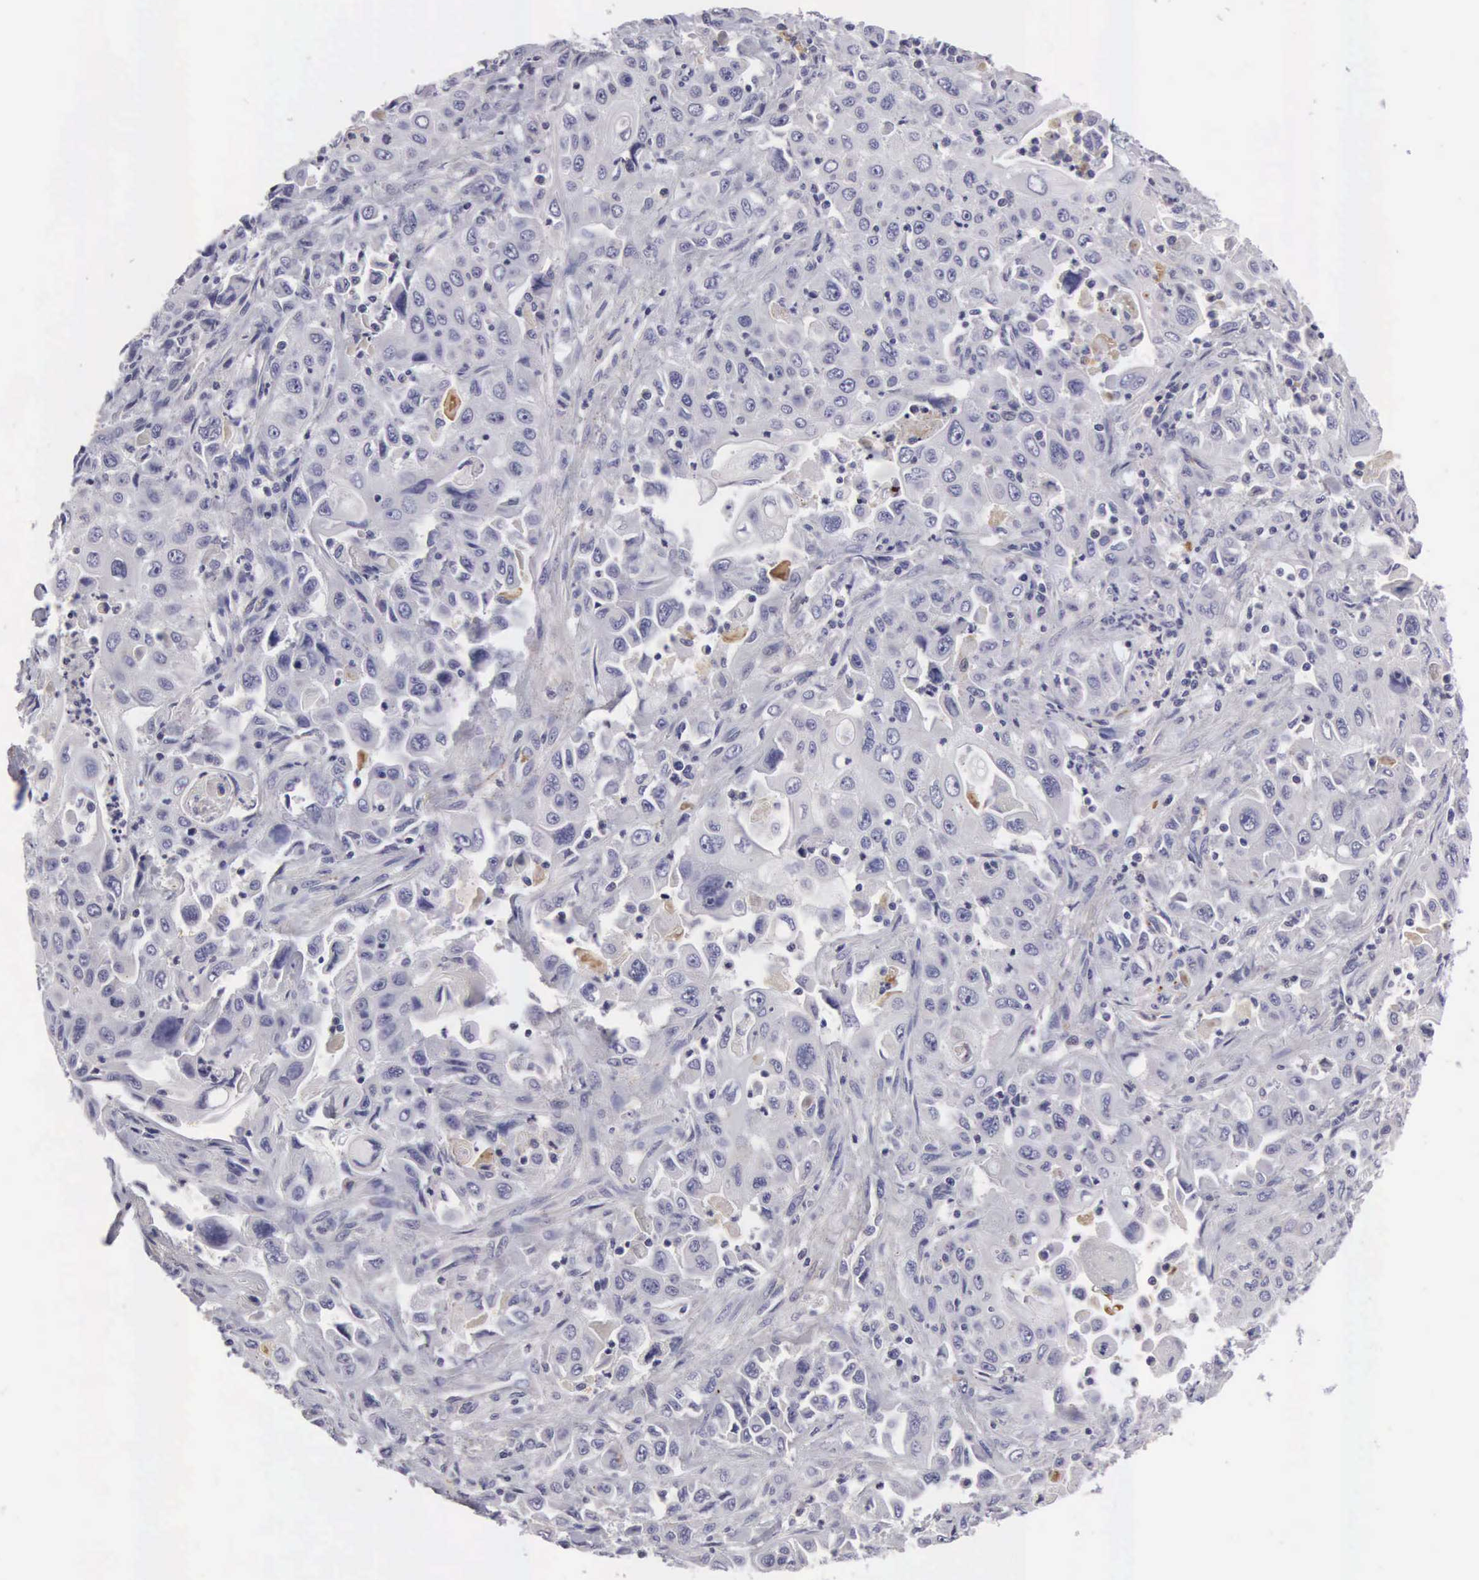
{"staining": {"intensity": "negative", "quantity": "none", "location": "none"}, "tissue": "pancreatic cancer", "cell_type": "Tumor cells", "image_type": "cancer", "snomed": [{"axis": "morphology", "description": "Adenocarcinoma, NOS"}, {"axis": "topography", "description": "Pancreas"}], "caption": "DAB (3,3'-diaminobenzidine) immunohistochemical staining of human adenocarcinoma (pancreatic) displays no significant expression in tumor cells.", "gene": "CLU", "patient": {"sex": "male", "age": 70}}